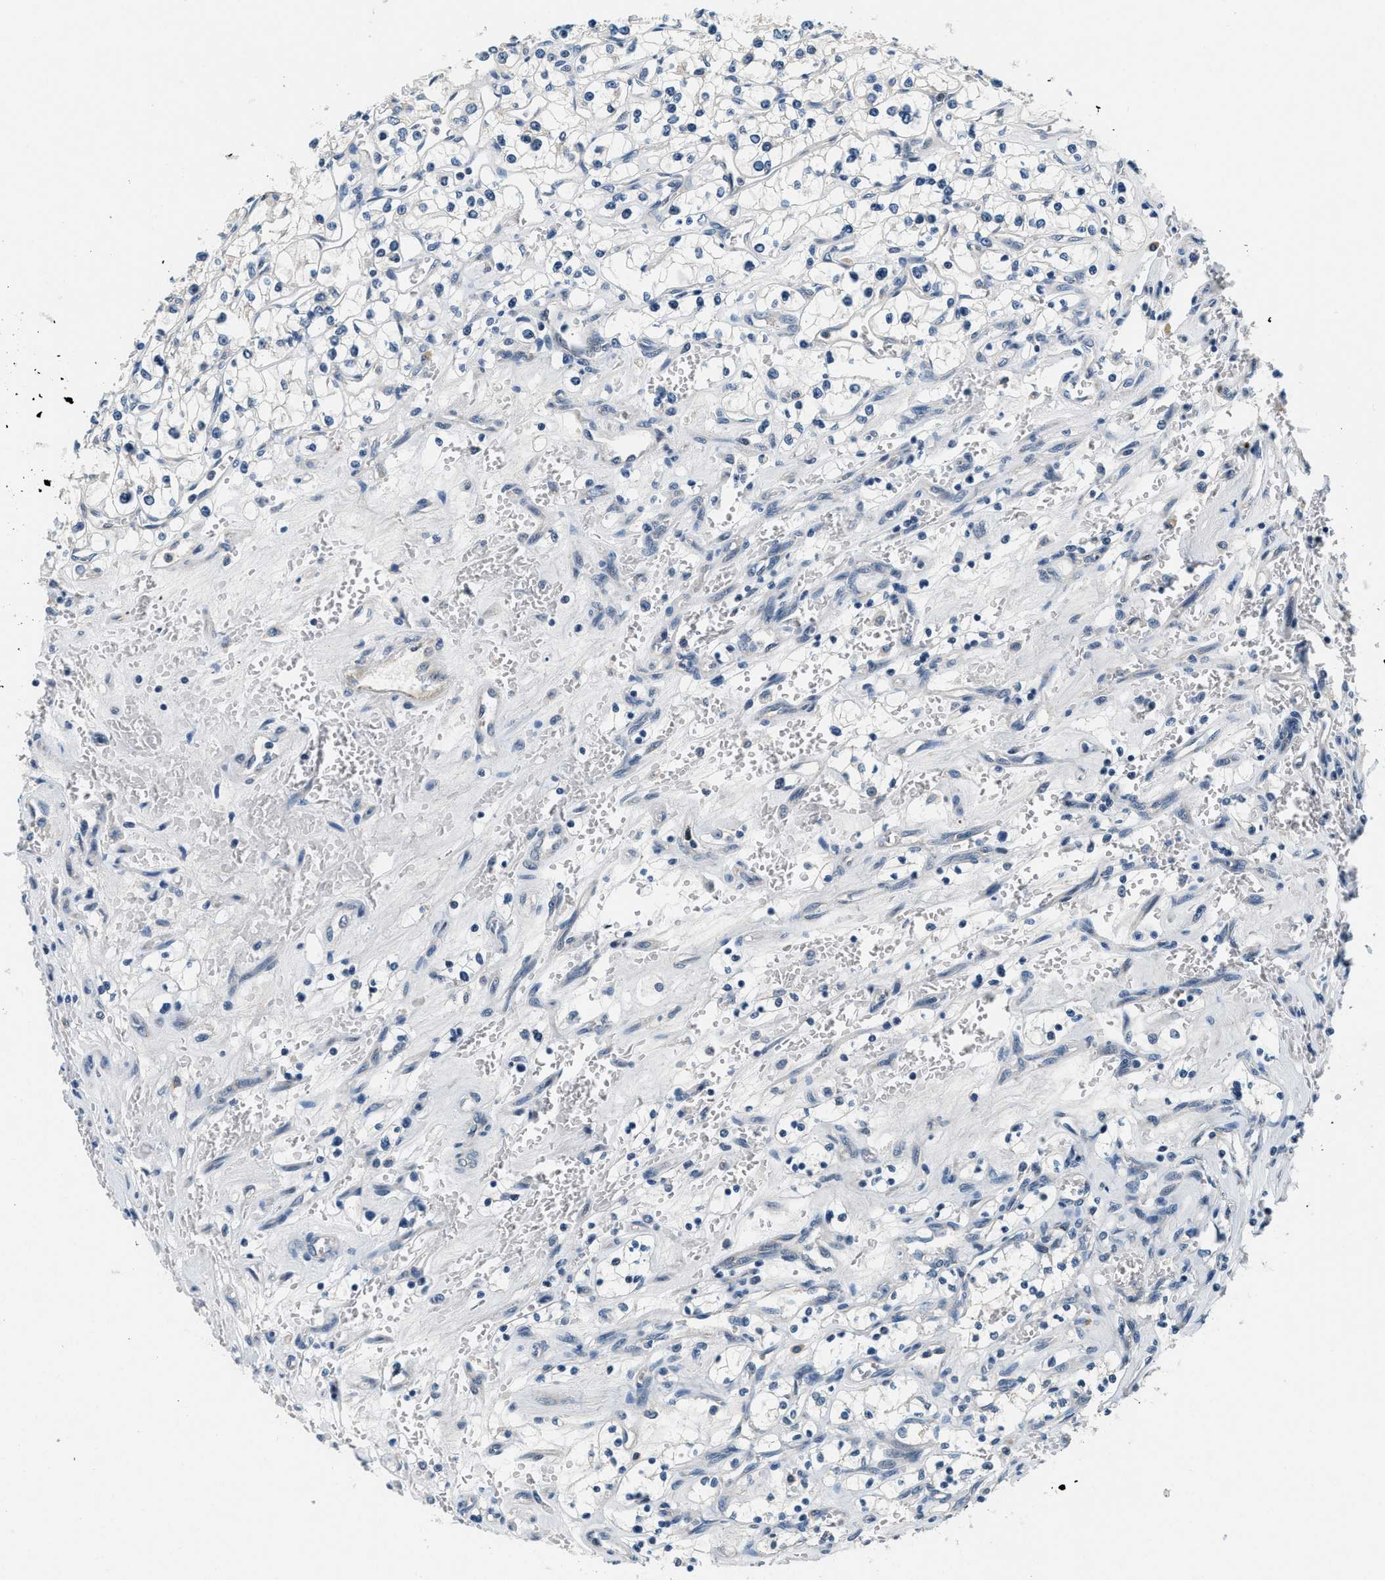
{"staining": {"intensity": "negative", "quantity": "none", "location": "none"}, "tissue": "renal cancer", "cell_type": "Tumor cells", "image_type": "cancer", "snomed": [{"axis": "morphology", "description": "Adenocarcinoma, NOS"}, {"axis": "topography", "description": "Kidney"}], "caption": "High power microscopy micrograph of an IHC image of adenocarcinoma (renal), revealing no significant expression in tumor cells. (Immunohistochemistry, brightfield microscopy, high magnification).", "gene": "YAE1", "patient": {"sex": "female", "age": 69}}